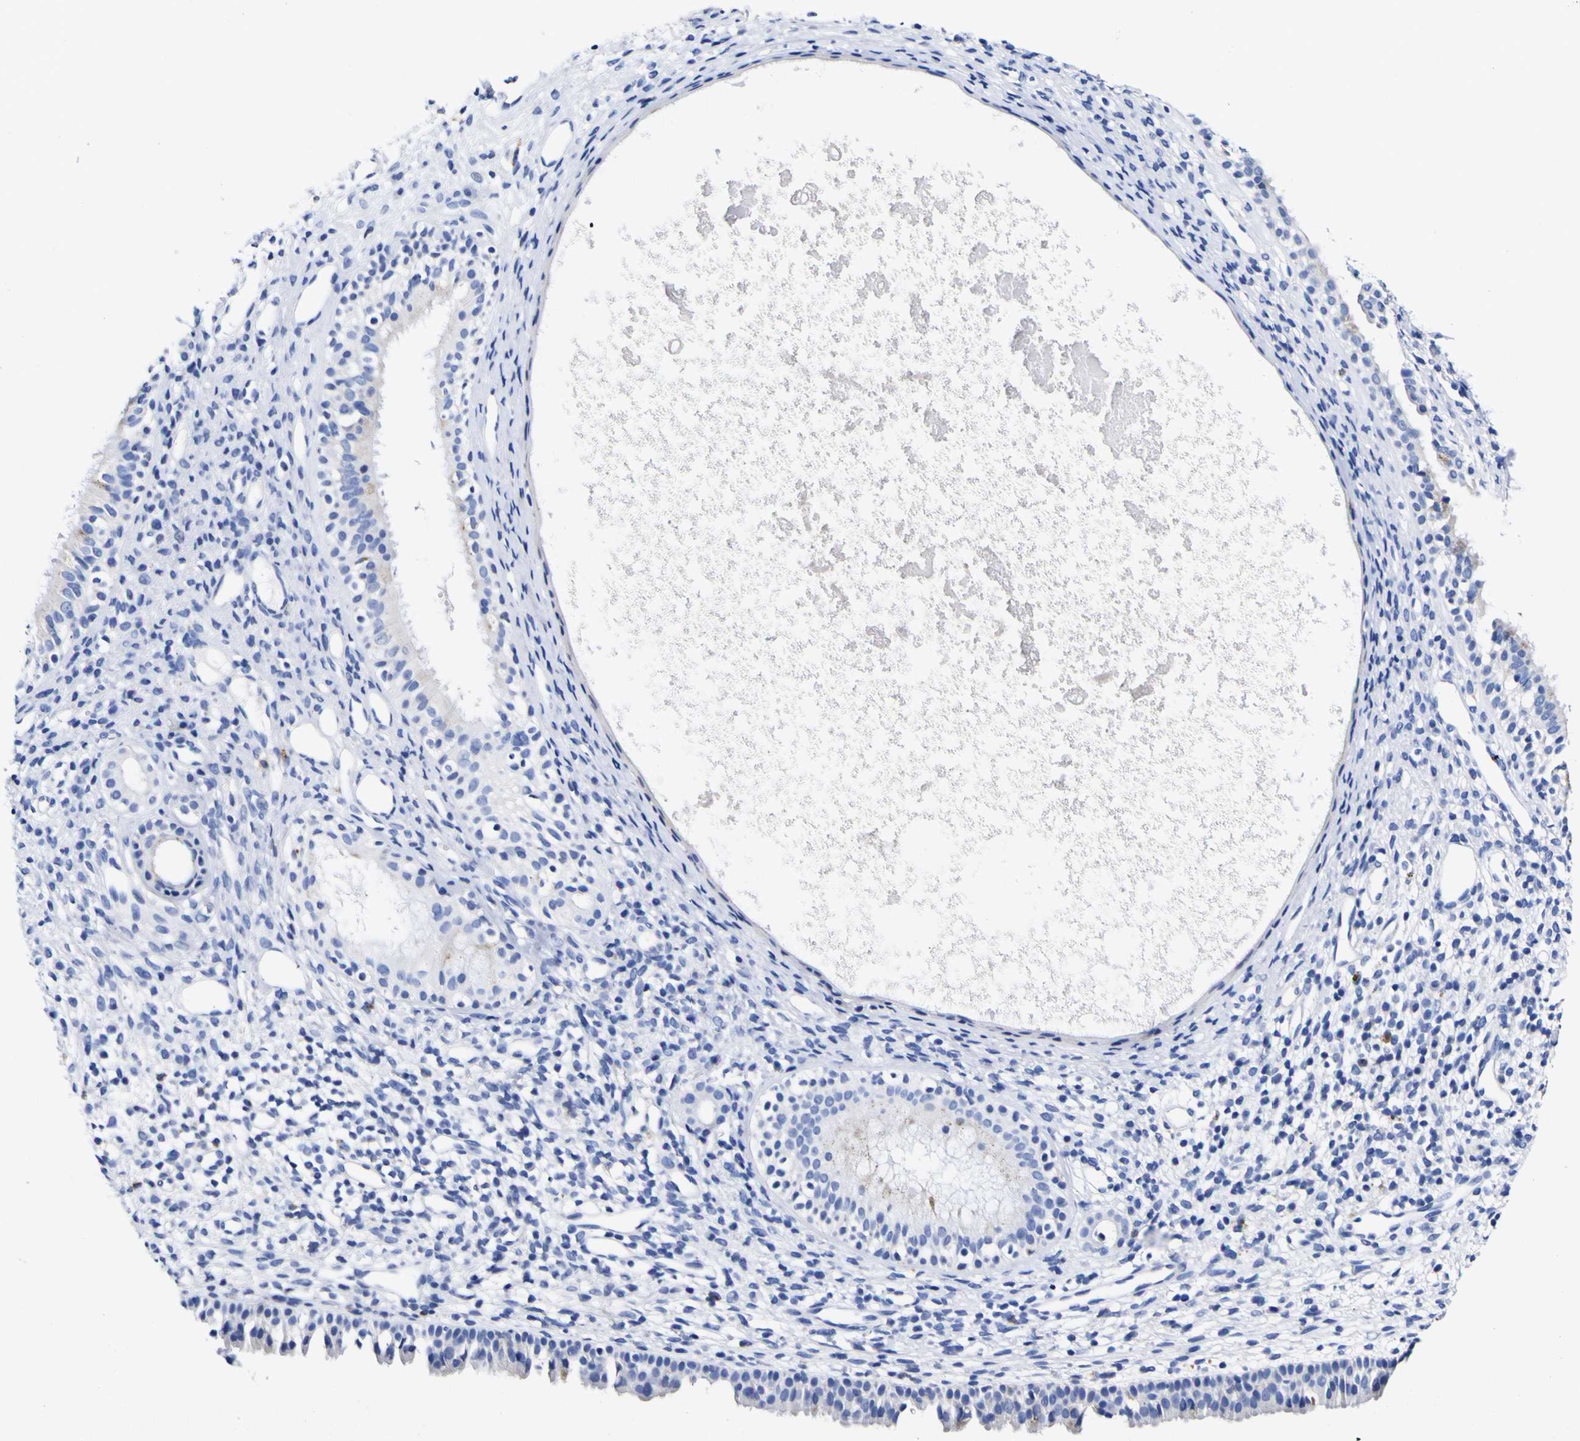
{"staining": {"intensity": "weak", "quantity": "25%-75%", "location": "cytoplasmic/membranous"}, "tissue": "nasopharynx", "cell_type": "Respiratory epithelial cells", "image_type": "normal", "snomed": [{"axis": "morphology", "description": "Normal tissue, NOS"}, {"axis": "topography", "description": "Nasopharynx"}], "caption": "Immunohistochemical staining of normal human nasopharynx reveals 25%-75% levels of weak cytoplasmic/membranous protein expression in approximately 25%-75% of respiratory epithelial cells. Ihc stains the protein of interest in brown and the nuclei are stained blue.", "gene": "HLA", "patient": {"sex": "male", "age": 22}}